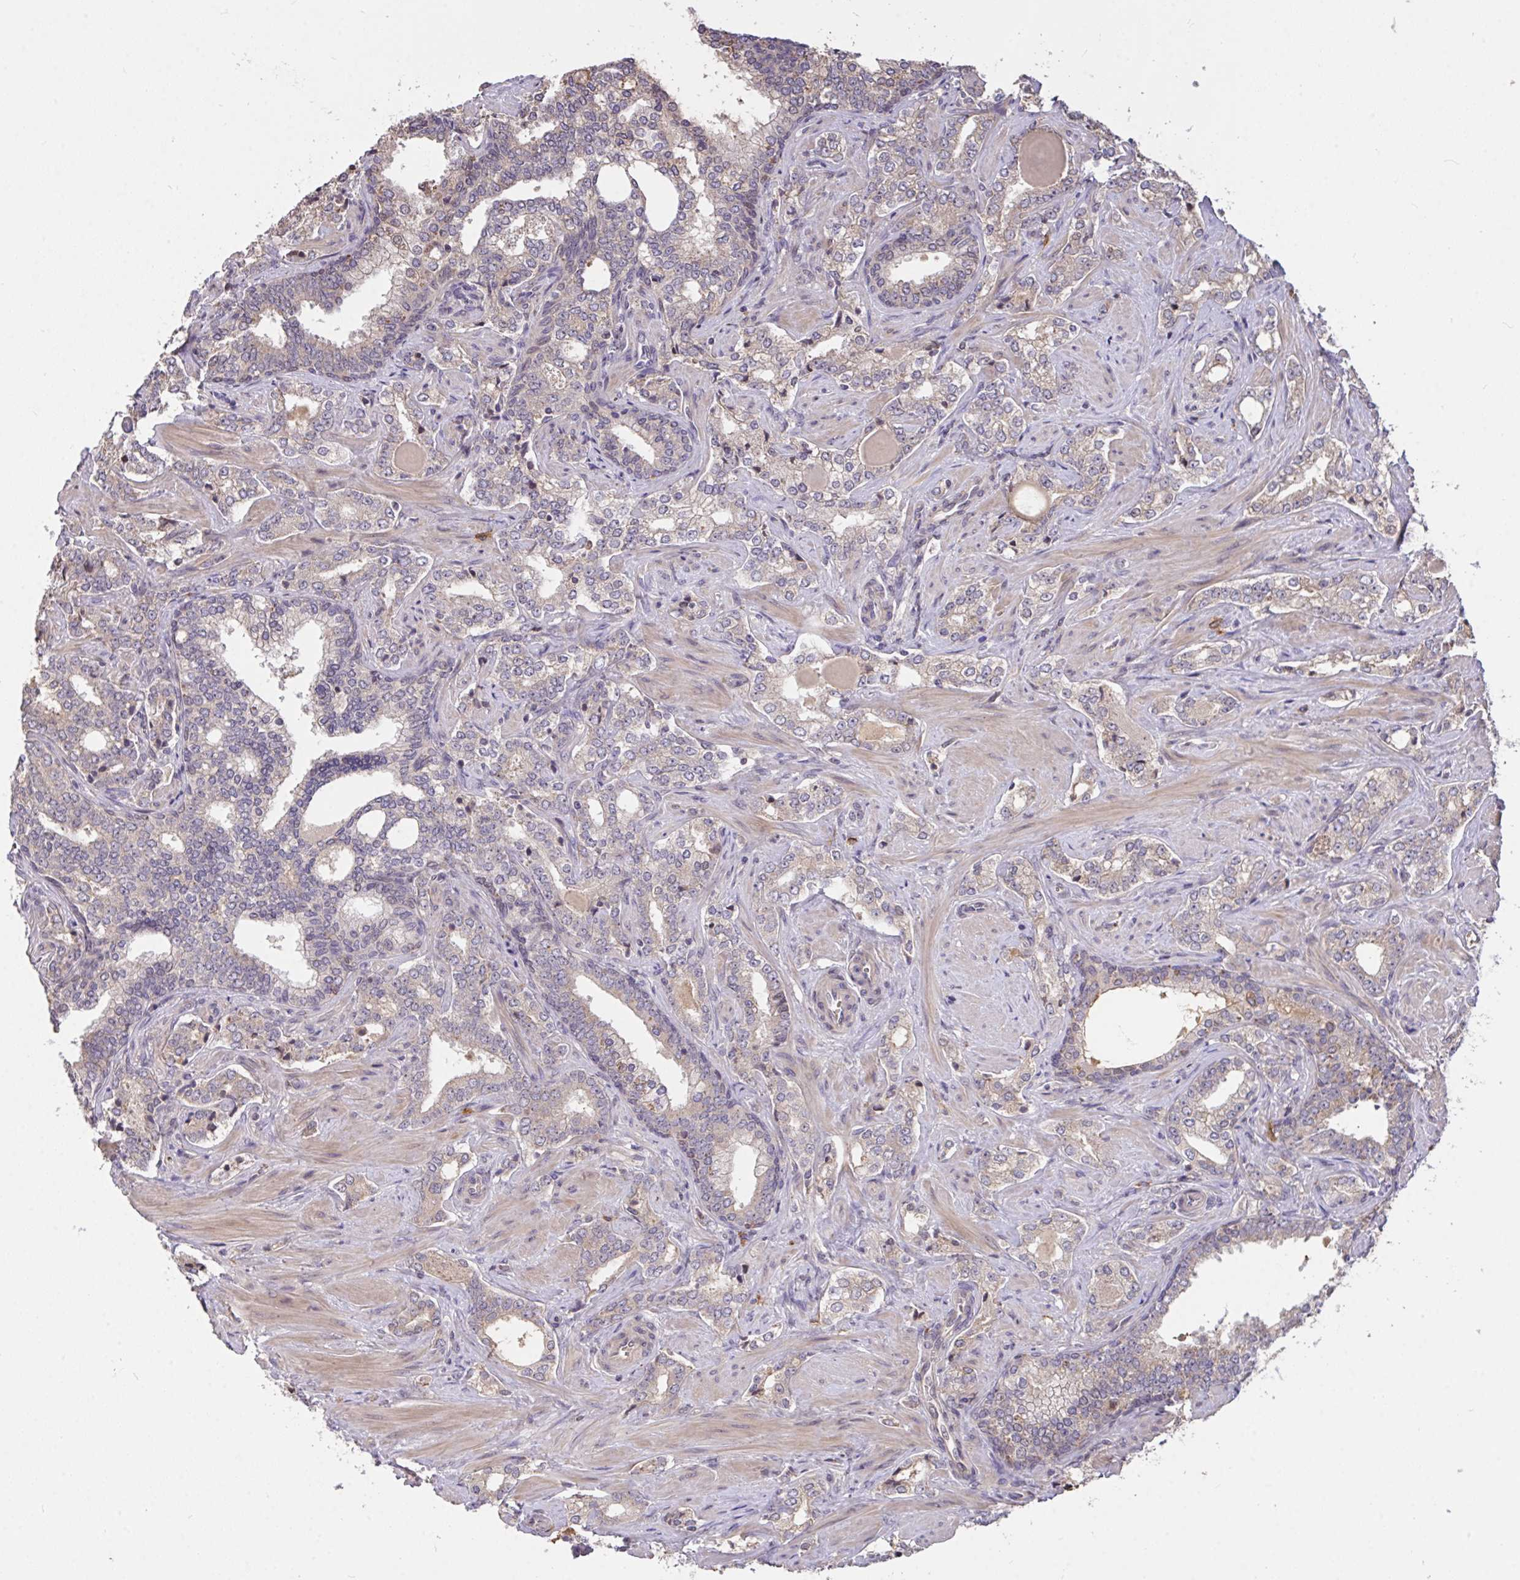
{"staining": {"intensity": "negative", "quantity": "none", "location": "none"}, "tissue": "prostate cancer", "cell_type": "Tumor cells", "image_type": "cancer", "snomed": [{"axis": "morphology", "description": "Adenocarcinoma, High grade"}, {"axis": "topography", "description": "Prostate"}], "caption": "Tumor cells are negative for brown protein staining in prostate high-grade adenocarcinoma.", "gene": "FCER1A", "patient": {"sex": "male", "age": 60}}